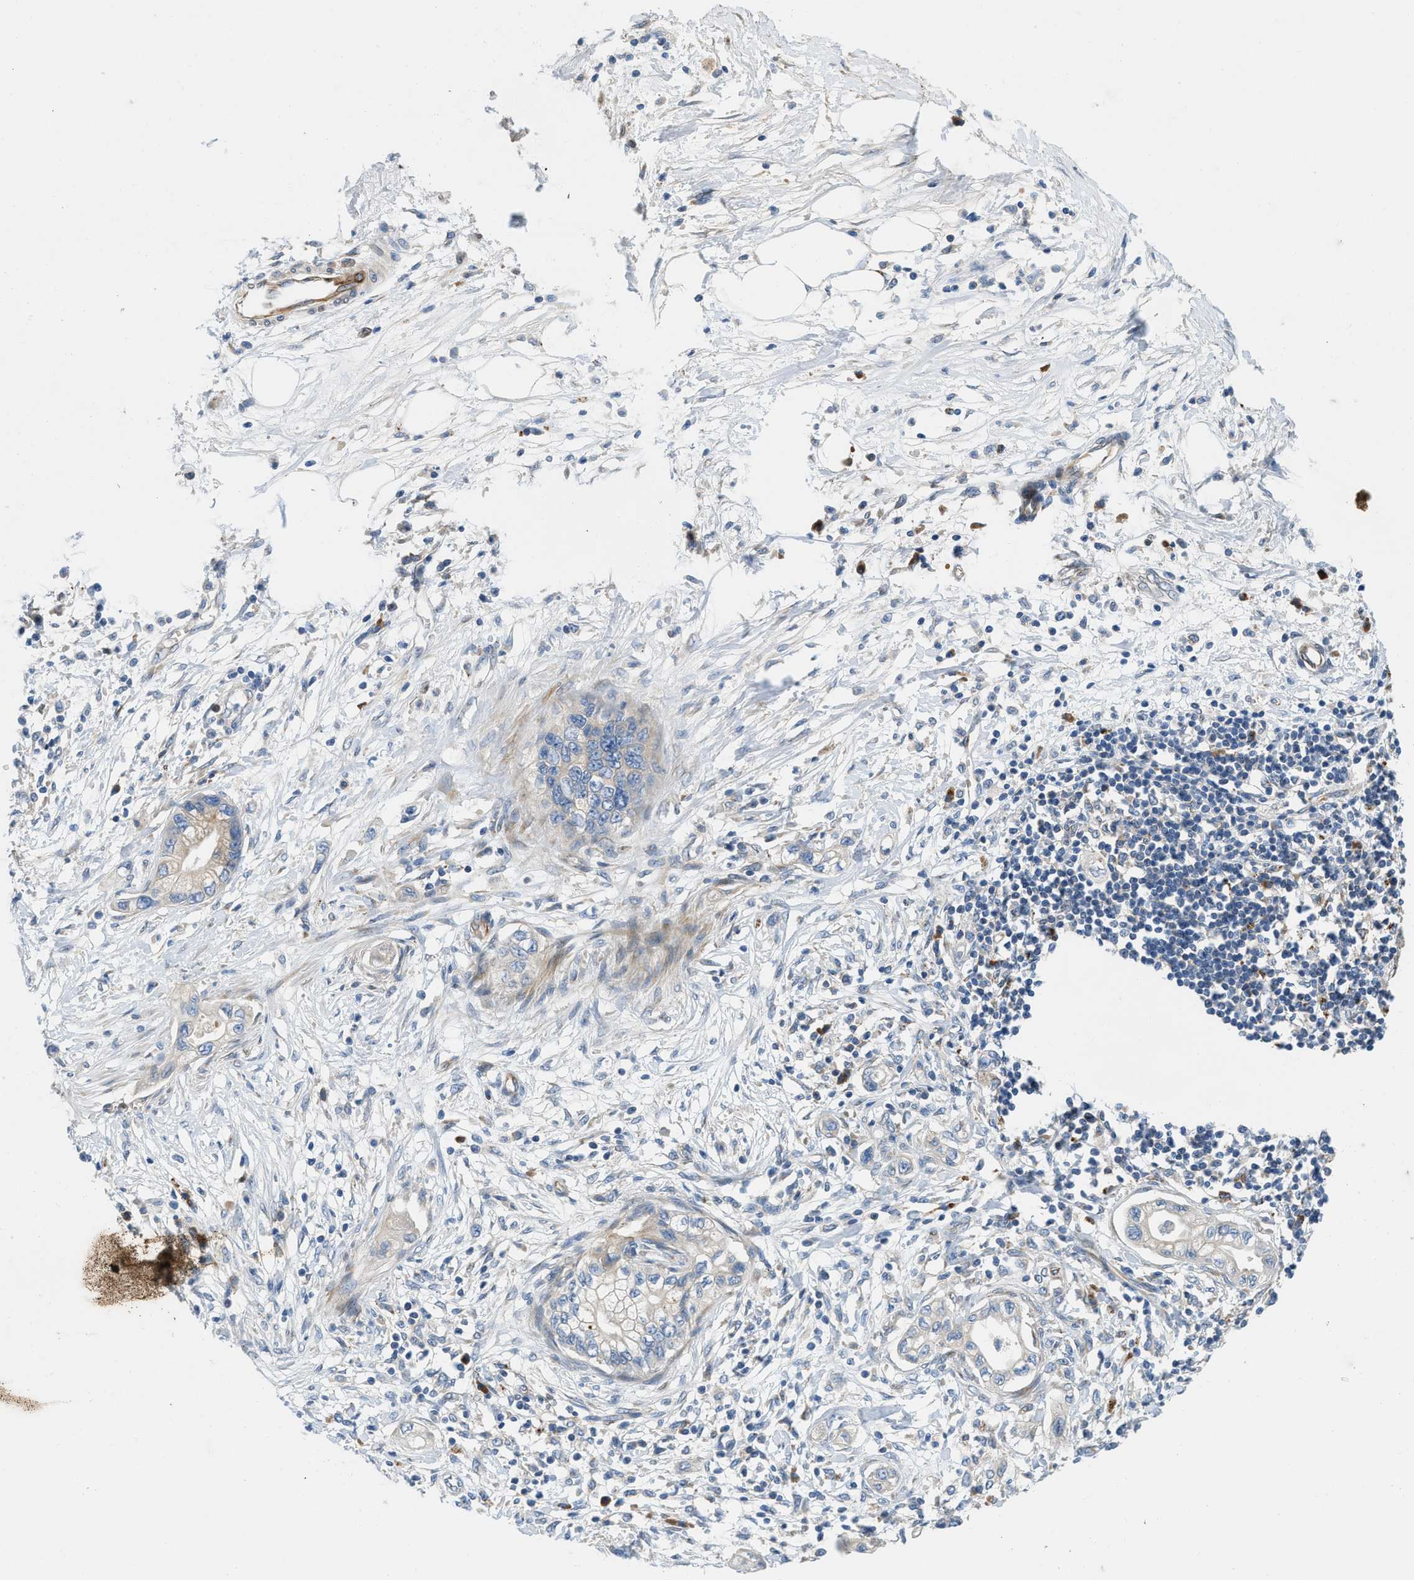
{"staining": {"intensity": "weak", "quantity": "<25%", "location": "cytoplasmic/membranous"}, "tissue": "pancreatic cancer", "cell_type": "Tumor cells", "image_type": "cancer", "snomed": [{"axis": "morphology", "description": "Adenocarcinoma, NOS"}, {"axis": "topography", "description": "Pancreas"}], "caption": "Pancreatic adenocarcinoma stained for a protein using immunohistochemistry (IHC) displays no positivity tumor cells.", "gene": "TMEM248", "patient": {"sex": "male", "age": 56}}